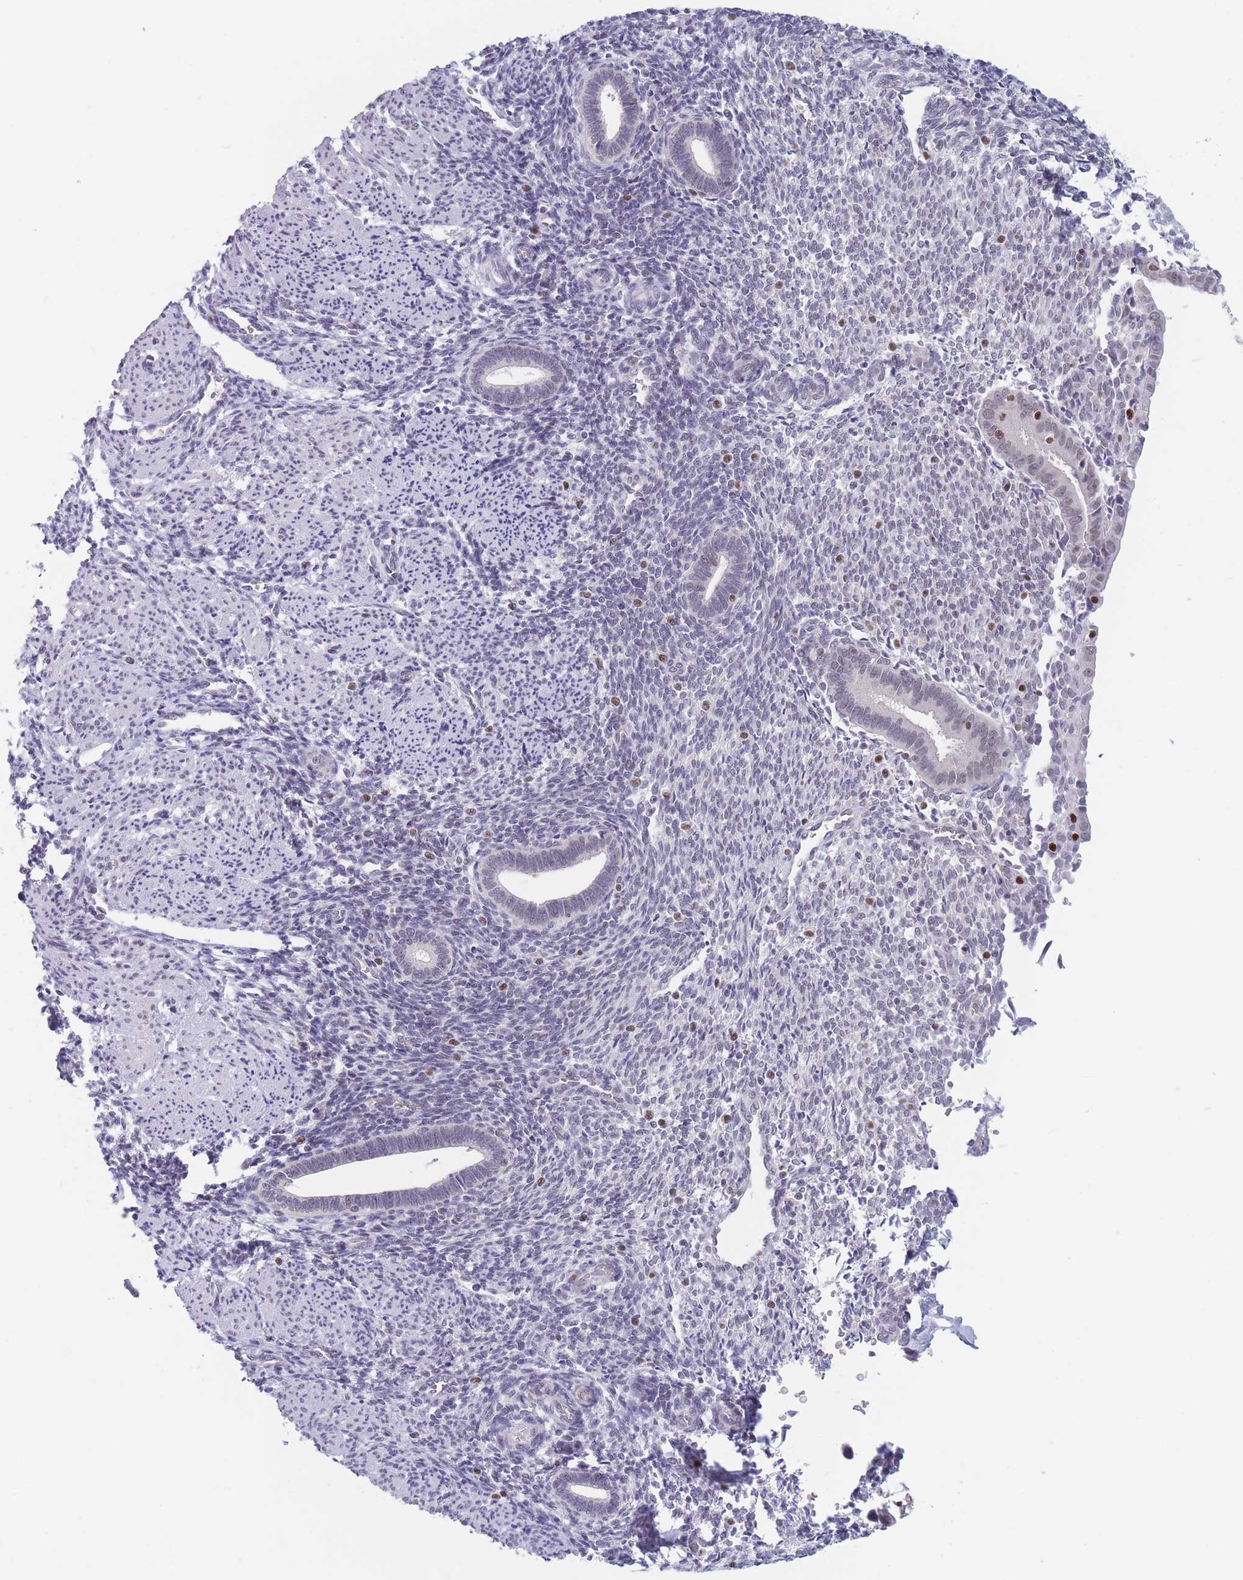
{"staining": {"intensity": "moderate", "quantity": "<25%", "location": "nuclear"}, "tissue": "endometrium", "cell_type": "Cells in endometrial stroma", "image_type": "normal", "snomed": [{"axis": "morphology", "description": "Normal tissue, NOS"}, {"axis": "topography", "description": "Endometrium"}], "caption": "Immunohistochemical staining of unremarkable endometrium displays moderate nuclear protein positivity in approximately <25% of cells in endometrial stroma. (Stains: DAB (3,3'-diaminobenzidine) in brown, nuclei in blue, Microscopy: brightfield microscopy at high magnification).", "gene": "ARID3B", "patient": {"sex": "female", "age": 32}}